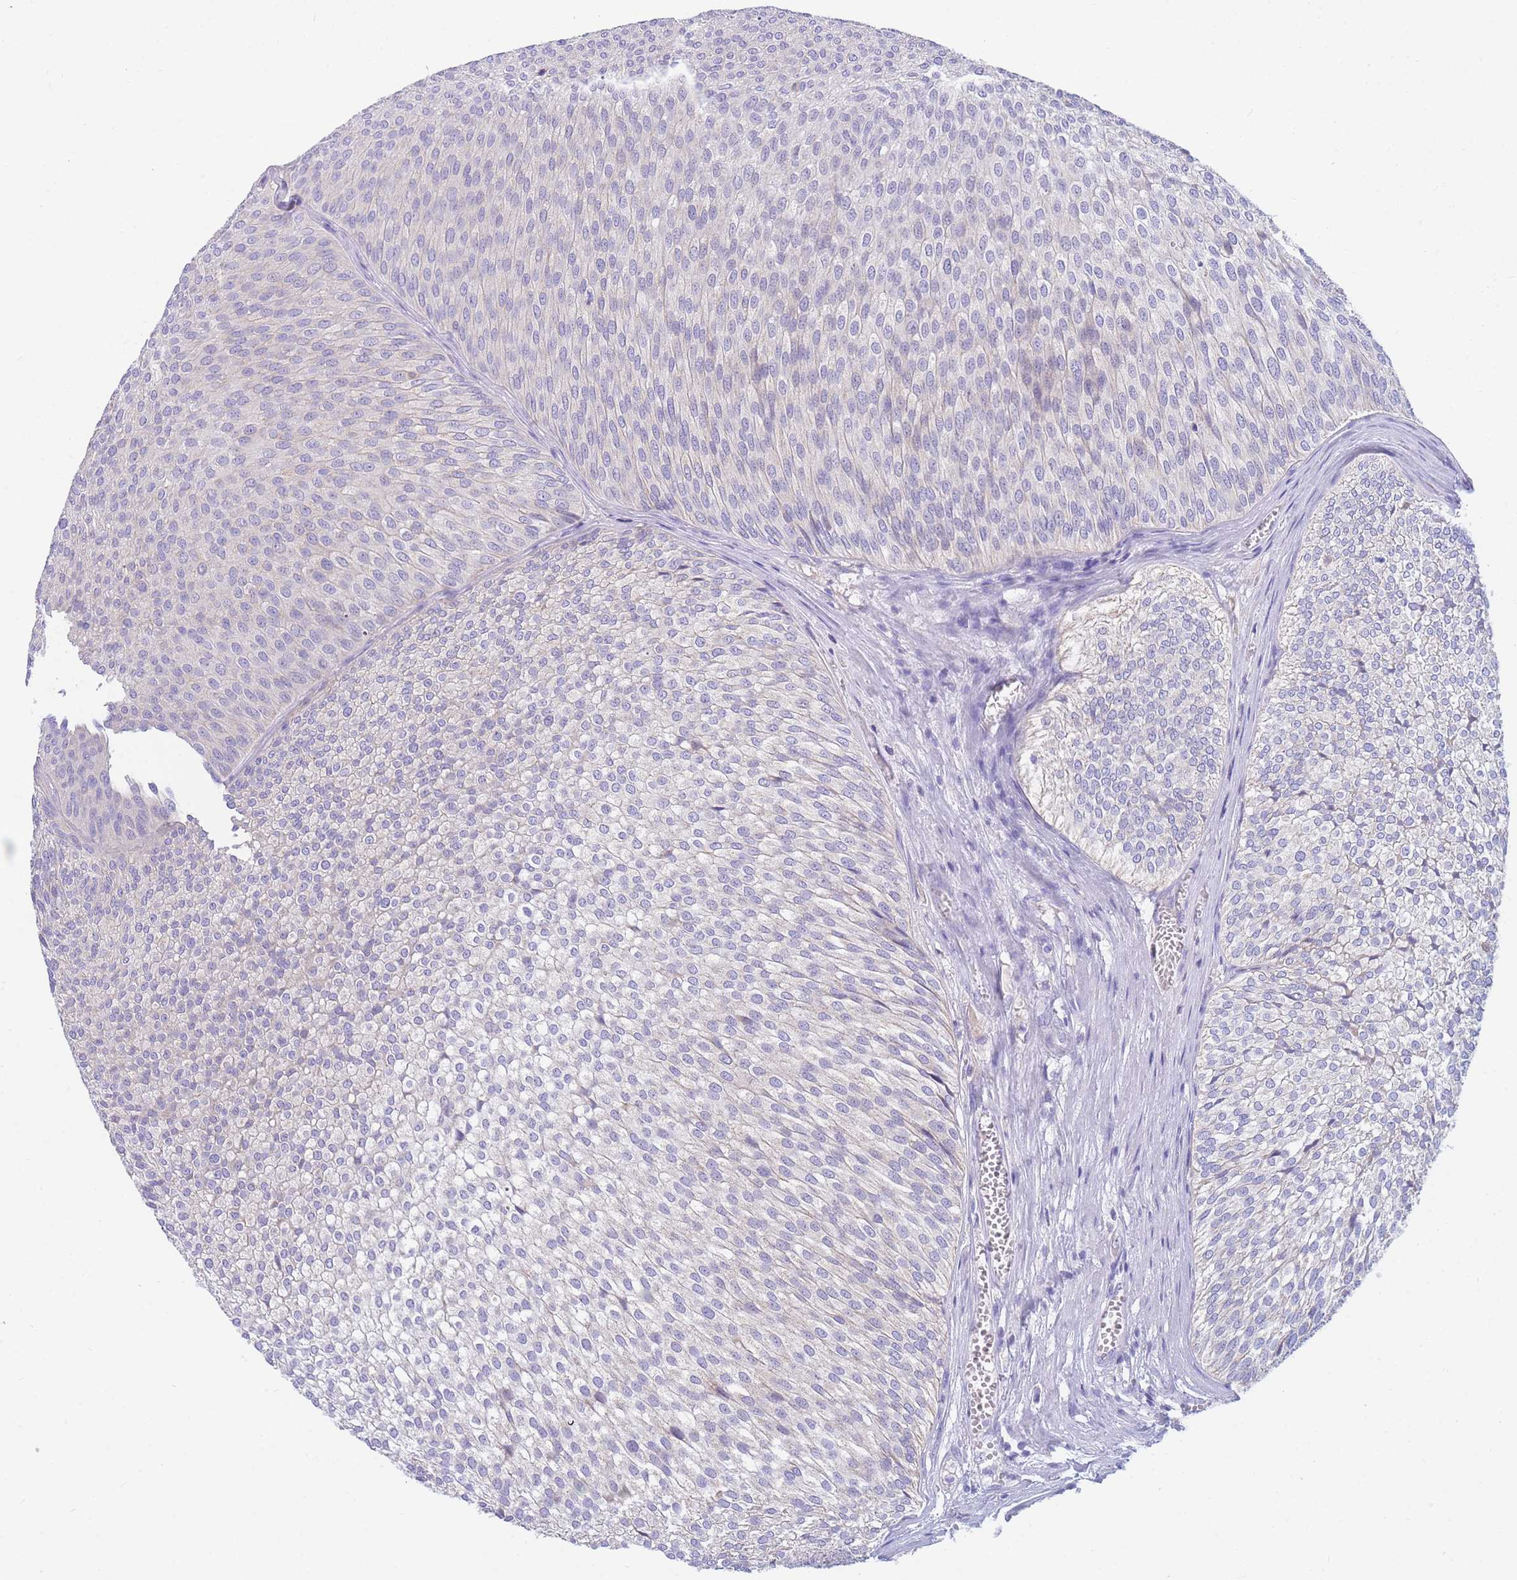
{"staining": {"intensity": "negative", "quantity": "none", "location": "none"}, "tissue": "urothelial cancer", "cell_type": "Tumor cells", "image_type": "cancer", "snomed": [{"axis": "morphology", "description": "Urothelial carcinoma, Low grade"}, {"axis": "topography", "description": "Urinary bladder"}], "caption": "An immunohistochemistry (IHC) histopathology image of urothelial cancer is shown. There is no staining in tumor cells of urothelial cancer. Nuclei are stained in blue.", "gene": "DHRS11", "patient": {"sex": "male", "age": 91}}